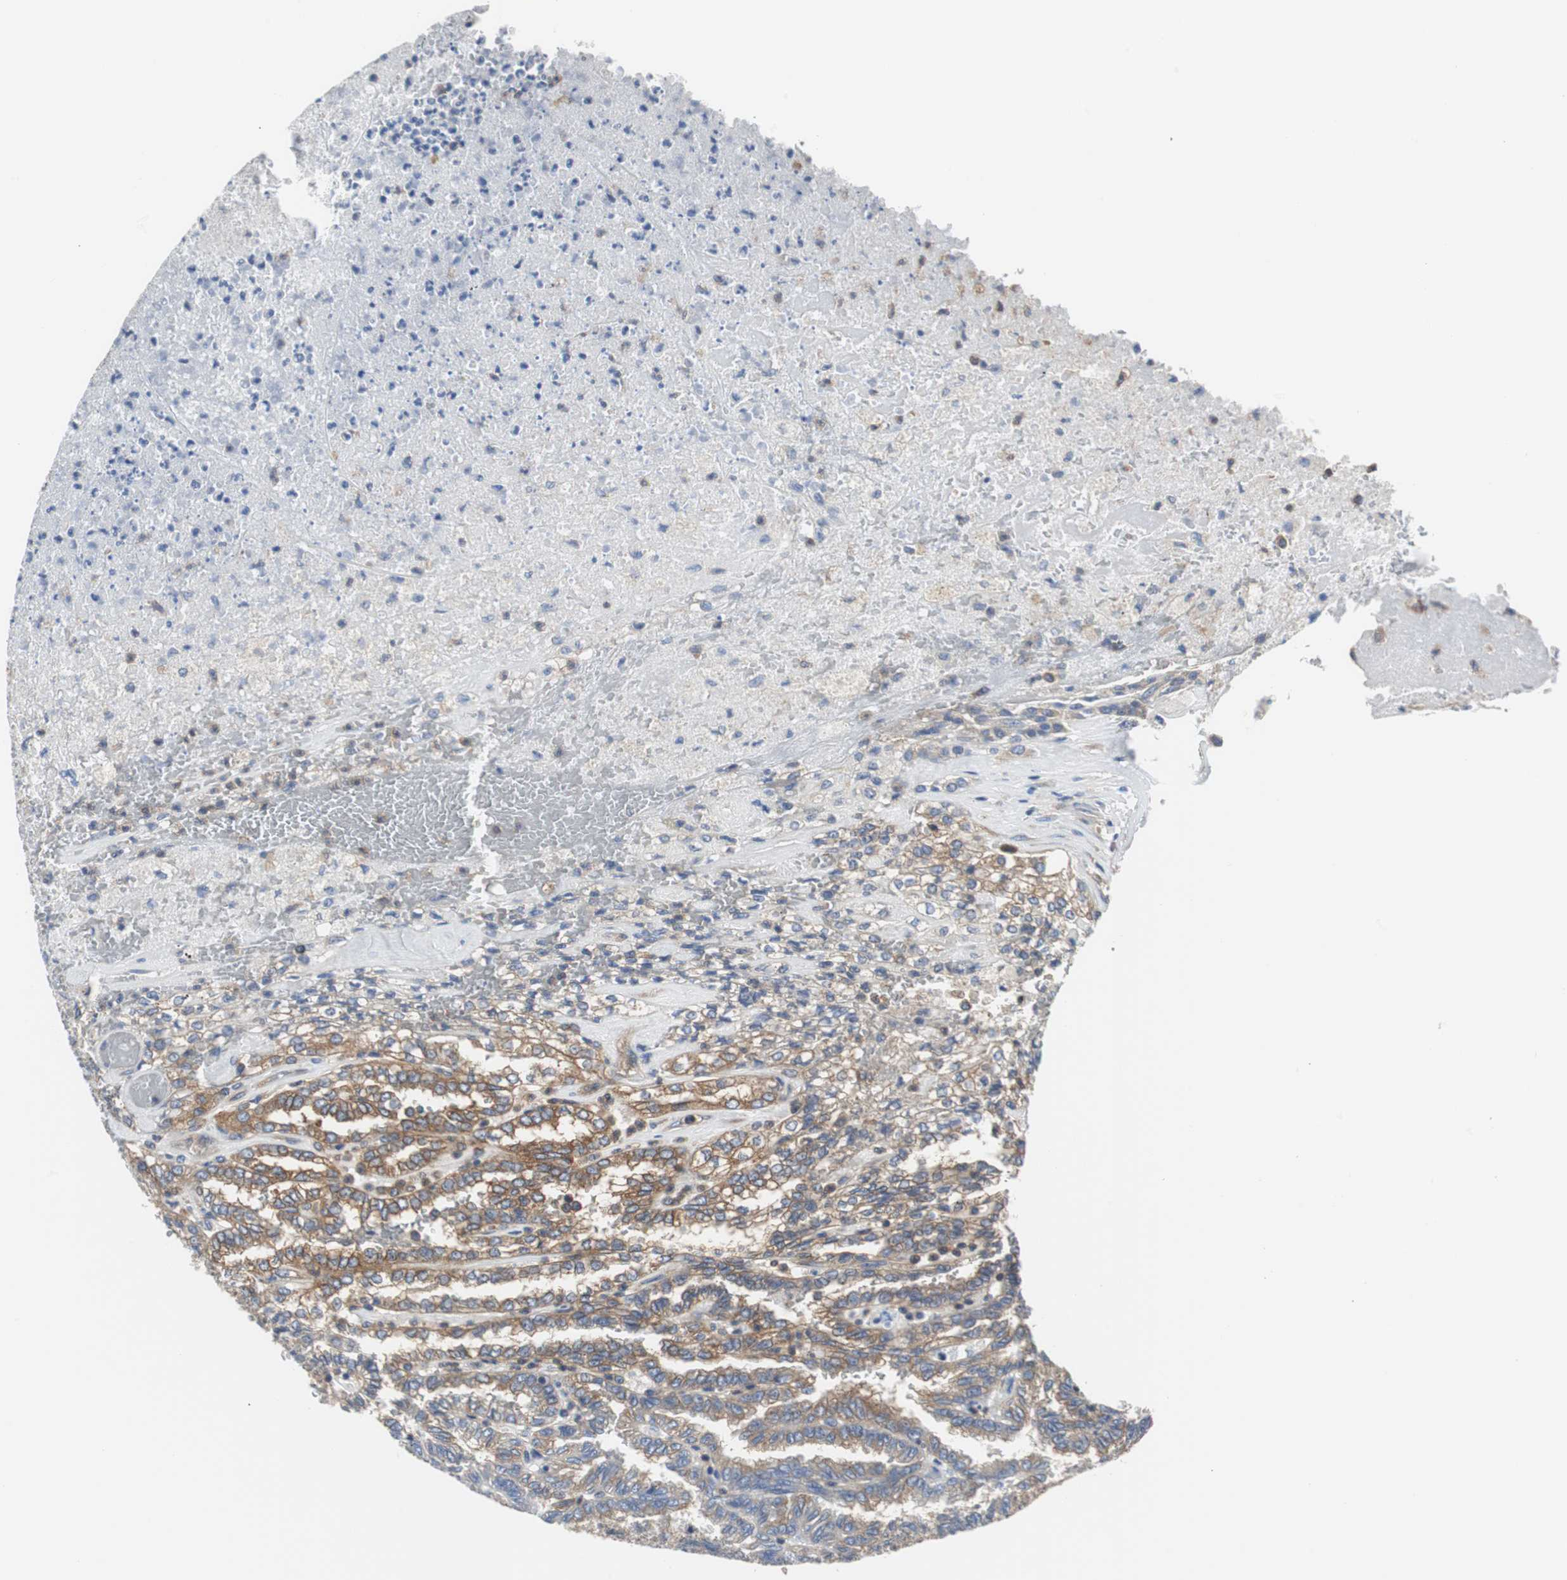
{"staining": {"intensity": "moderate", "quantity": ">75%", "location": "cytoplasmic/membranous"}, "tissue": "renal cancer", "cell_type": "Tumor cells", "image_type": "cancer", "snomed": [{"axis": "morphology", "description": "Inflammation, NOS"}, {"axis": "morphology", "description": "Adenocarcinoma, NOS"}, {"axis": "topography", "description": "Kidney"}], "caption": "IHC micrograph of human renal cancer stained for a protein (brown), which exhibits medium levels of moderate cytoplasmic/membranous expression in approximately >75% of tumor cells.", "gene": "BRAF", "patient": {"sex": "male", "age": 68}}